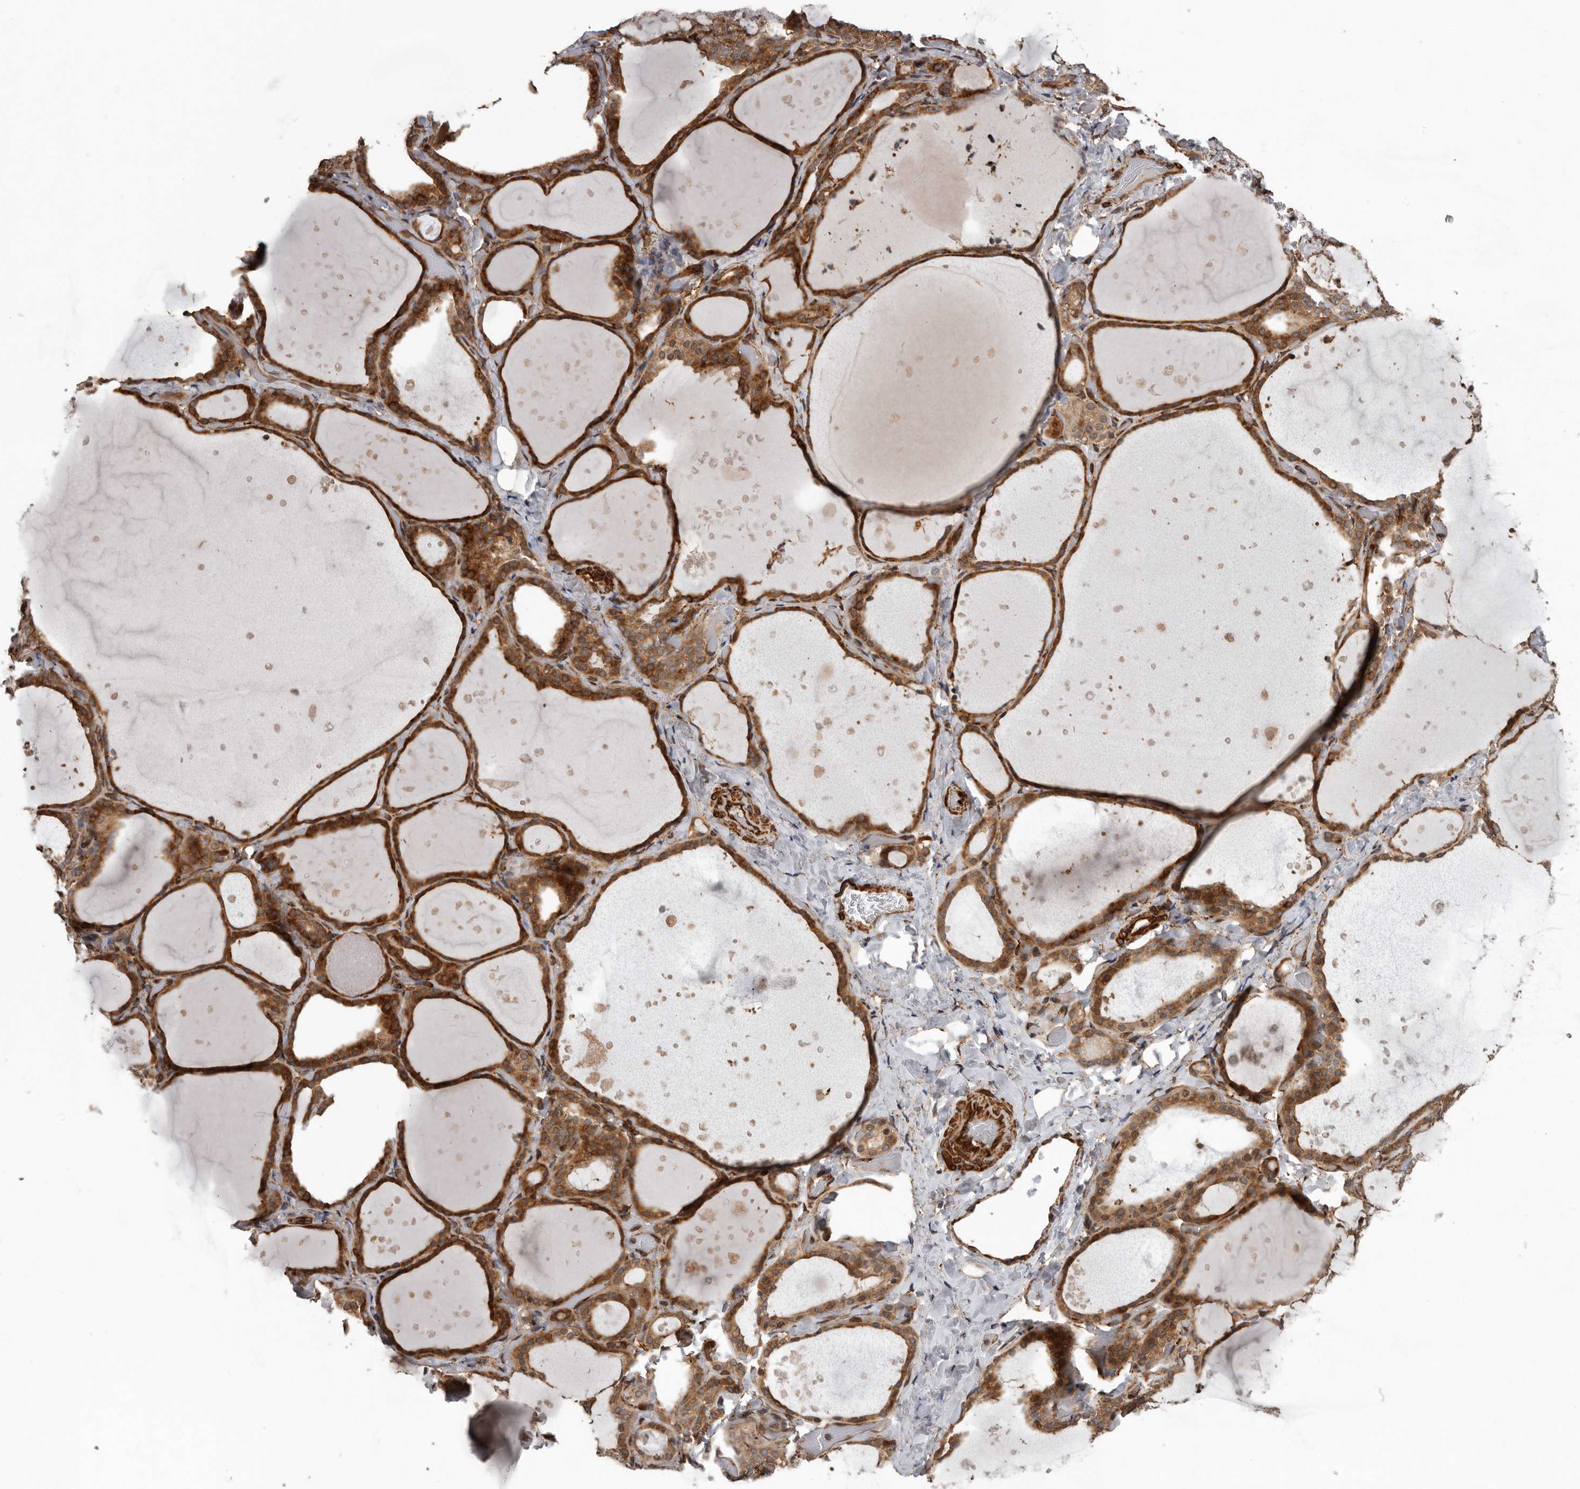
{"staining": {"intensity": "strong", "quantity": ">75%", "location": "cytoplasmic/membranous"}, "tissue": "thyroid gland", "cell_type": "Glandular cells", "image_type": "normal", "snomed": [{"axis": "morphology", "description": "Normal tissue, NOS"}, {"axis": "topography", "description": "Thyroid gland"}], "caption": "Glandular cells exhibit high levels of strong cytoplasmic/membranous positivity in about >75% of cells in normal human thyroid gland. Immunohistochemistry (ihc) stains the protein of interest in brown and the nuclei are stained blue.", "gene": "CEP350", "patient": {"sex": "female", "age": 44}}